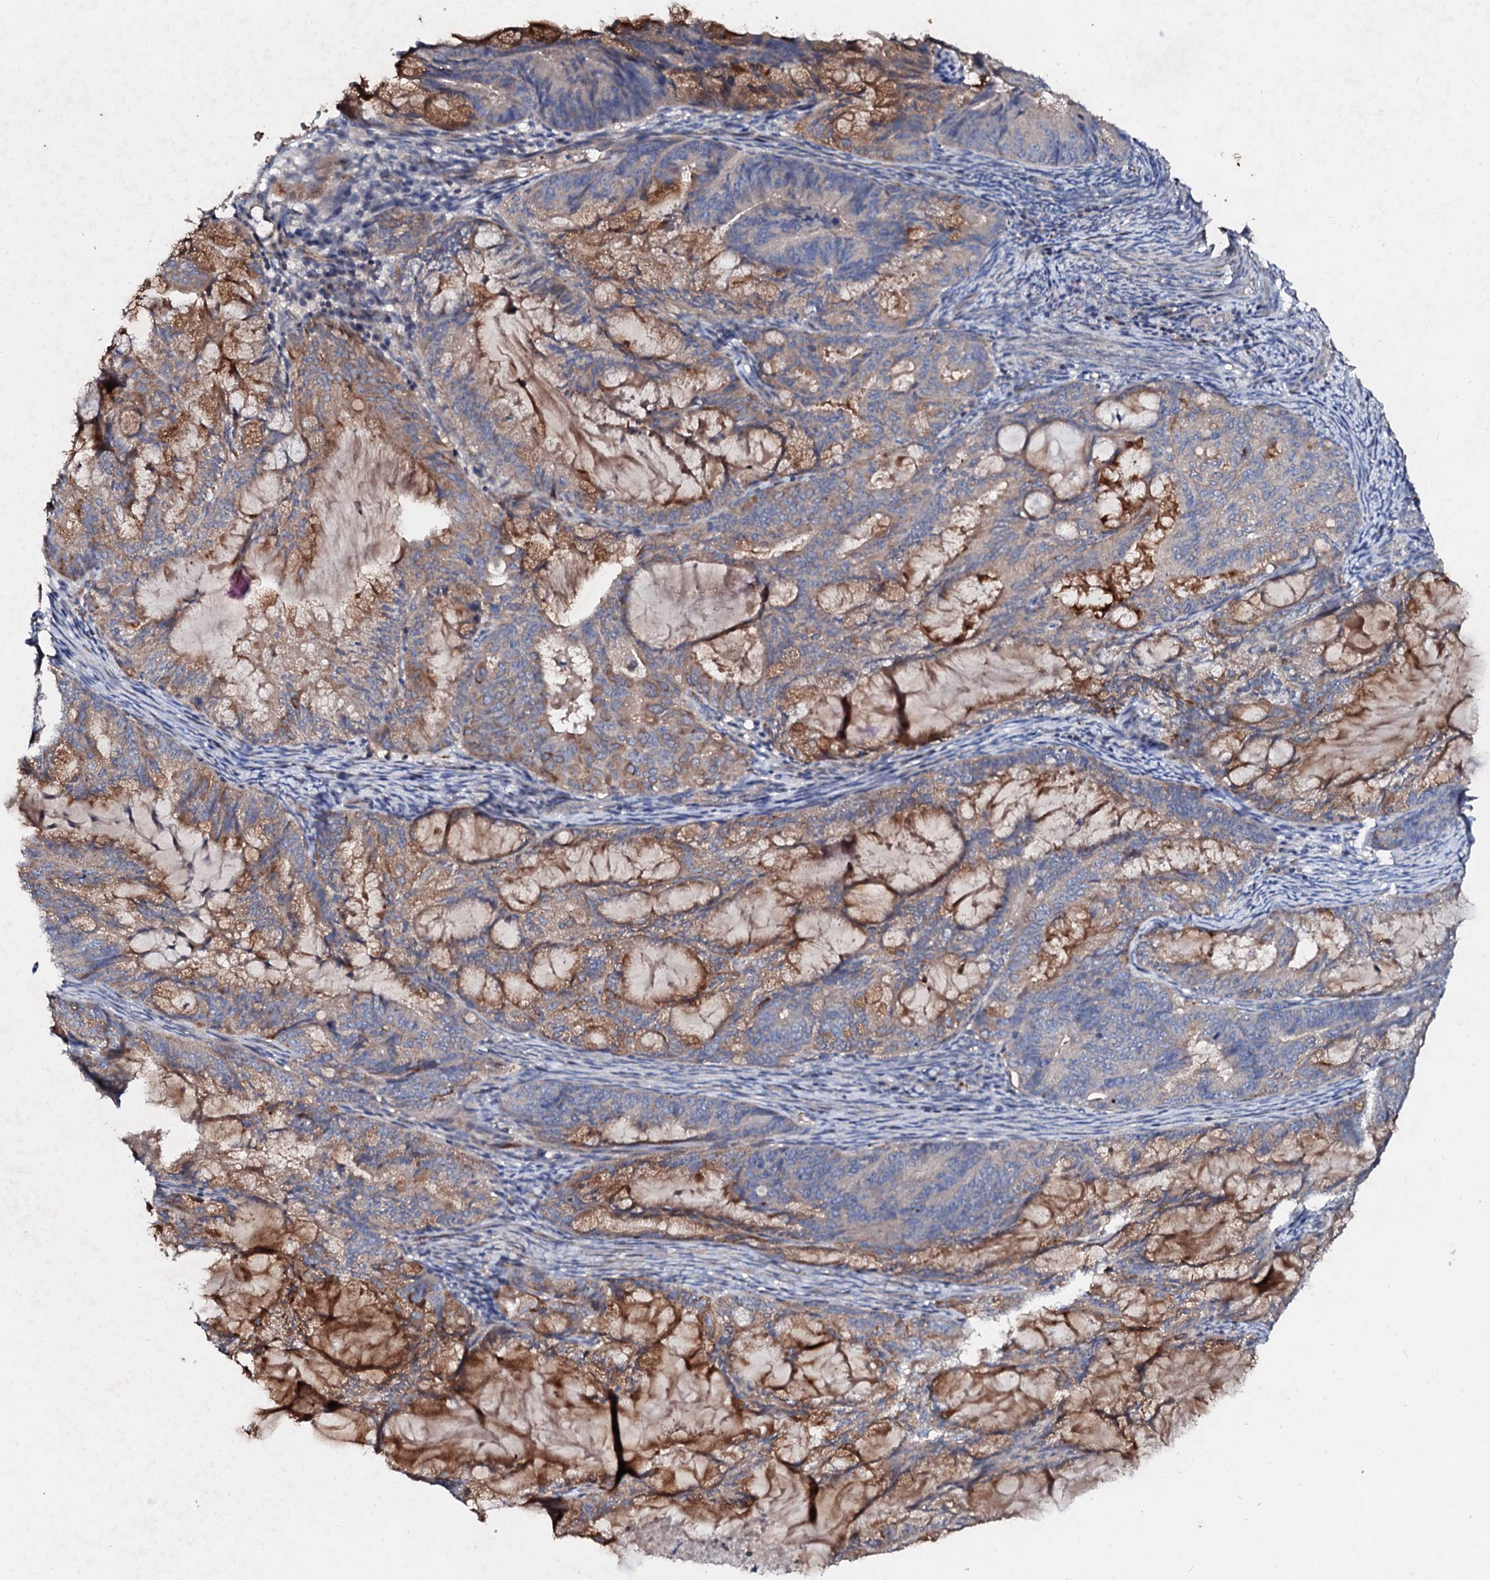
{"staining": {"intensity": "moderate", "quantity": "25%-75%", "location": "cytoplasmic/membranous"}, "tissue": "endometrial cancer", "cell_type": "Tumor cells", "image_type": "cancer", "snomed": [{"axis": "morphology", "description": "Adenocarcinoma, NOS"}, {"axis": "topography", "description": "Endometrium"}], "caption": "Approximately 25%-75% of tumor cells in endometrial cancer (adenocarcinoma) show moderate cytoplasmic/membranous protein positivity as visualized by brown immunohistochemical staining.", "gene": "FIBIN", "patient": {"sex": "female", "age": 86}}